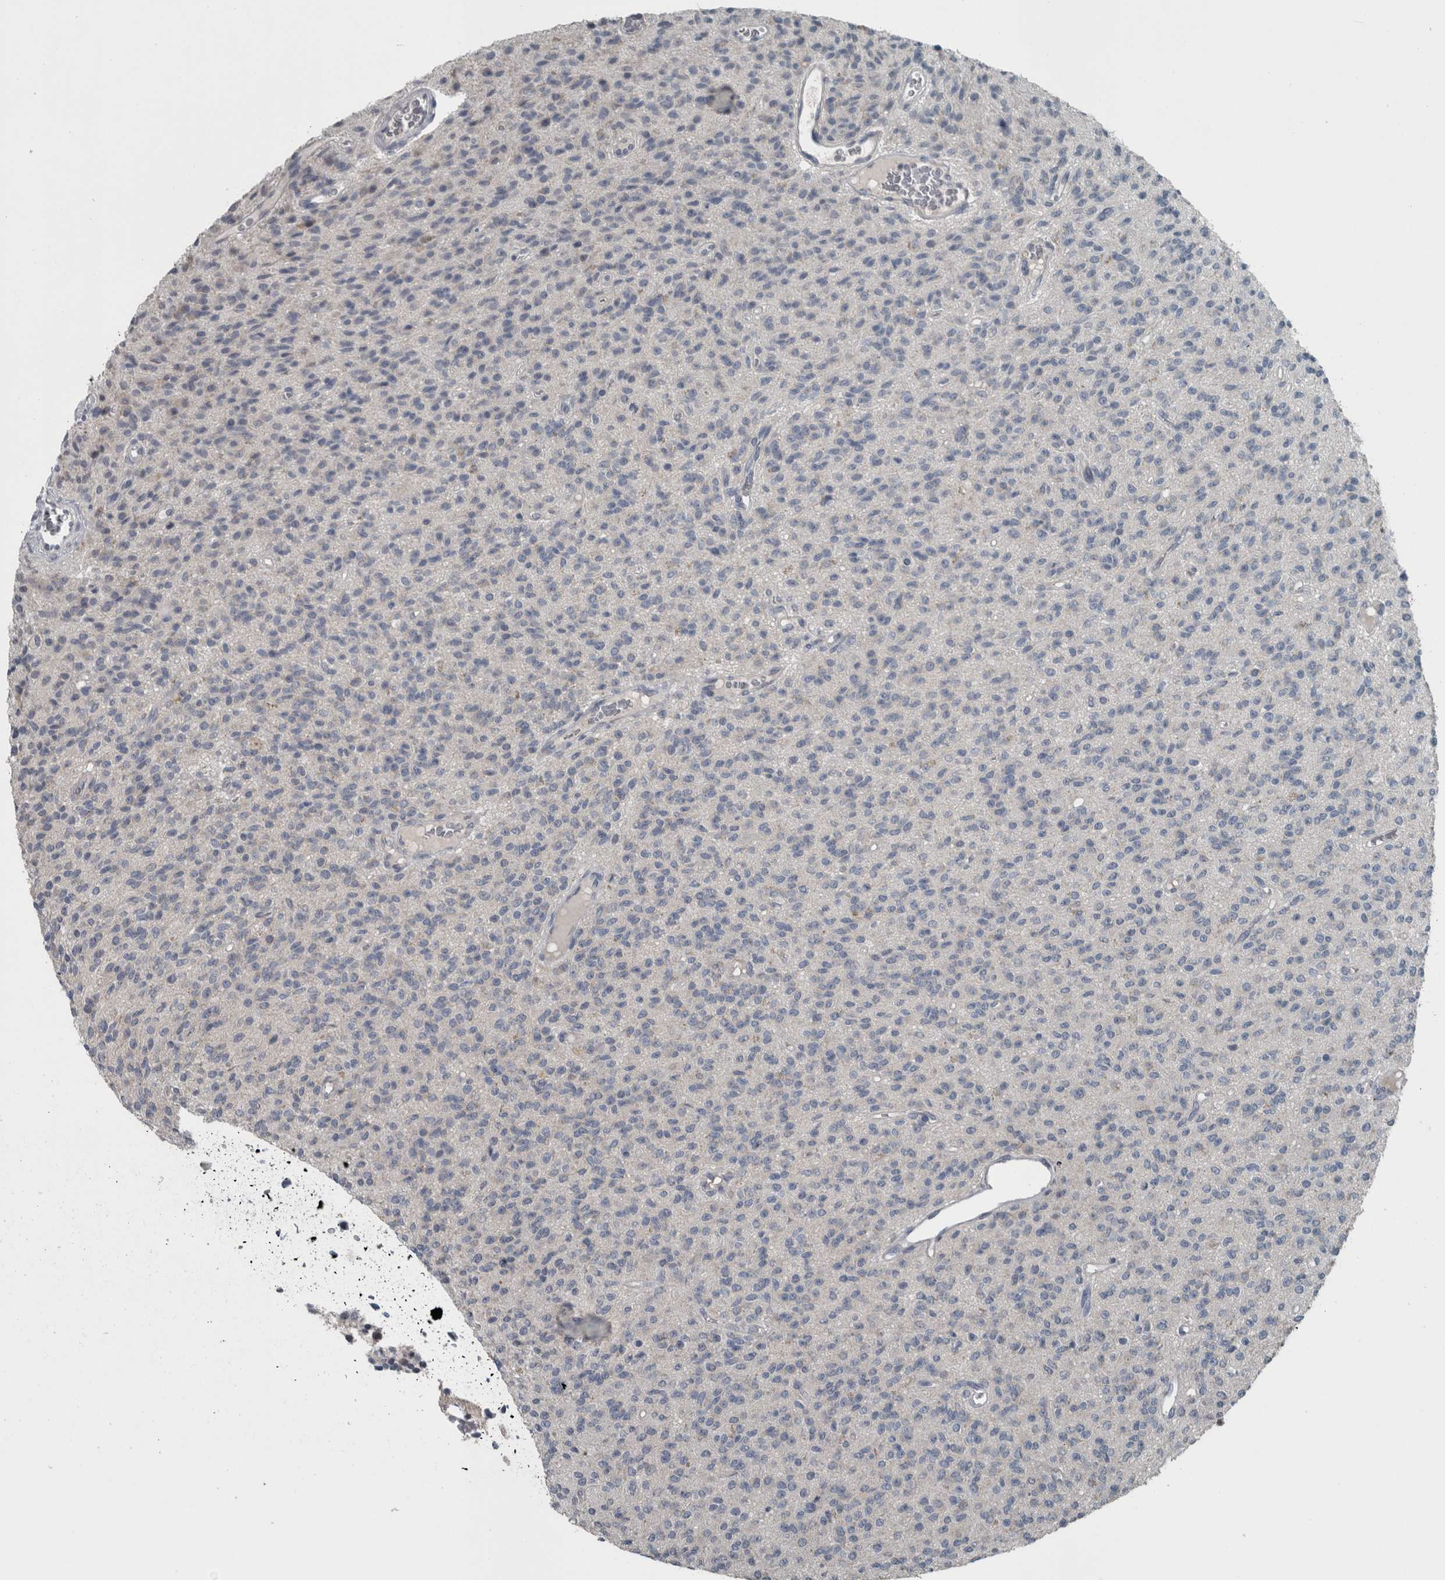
{"staining": {"intensity": "negative", "quantity": "none", "location": "none"}, "tissue": "glioma", "cell_type": "Tumor cells", "image_type": "cancer", "snomed": [{"axis": "morphology", "description": "Glioma, malignant, High grade"}, {"axis": "topography", "description": "Brain"}], "caption": "This is an IHC histopathology image of human malignant glioma (high-grade). There is no expression in tumor cells.", "gene": "KRT20", "patient": {"sex": "male", "age": 34}}